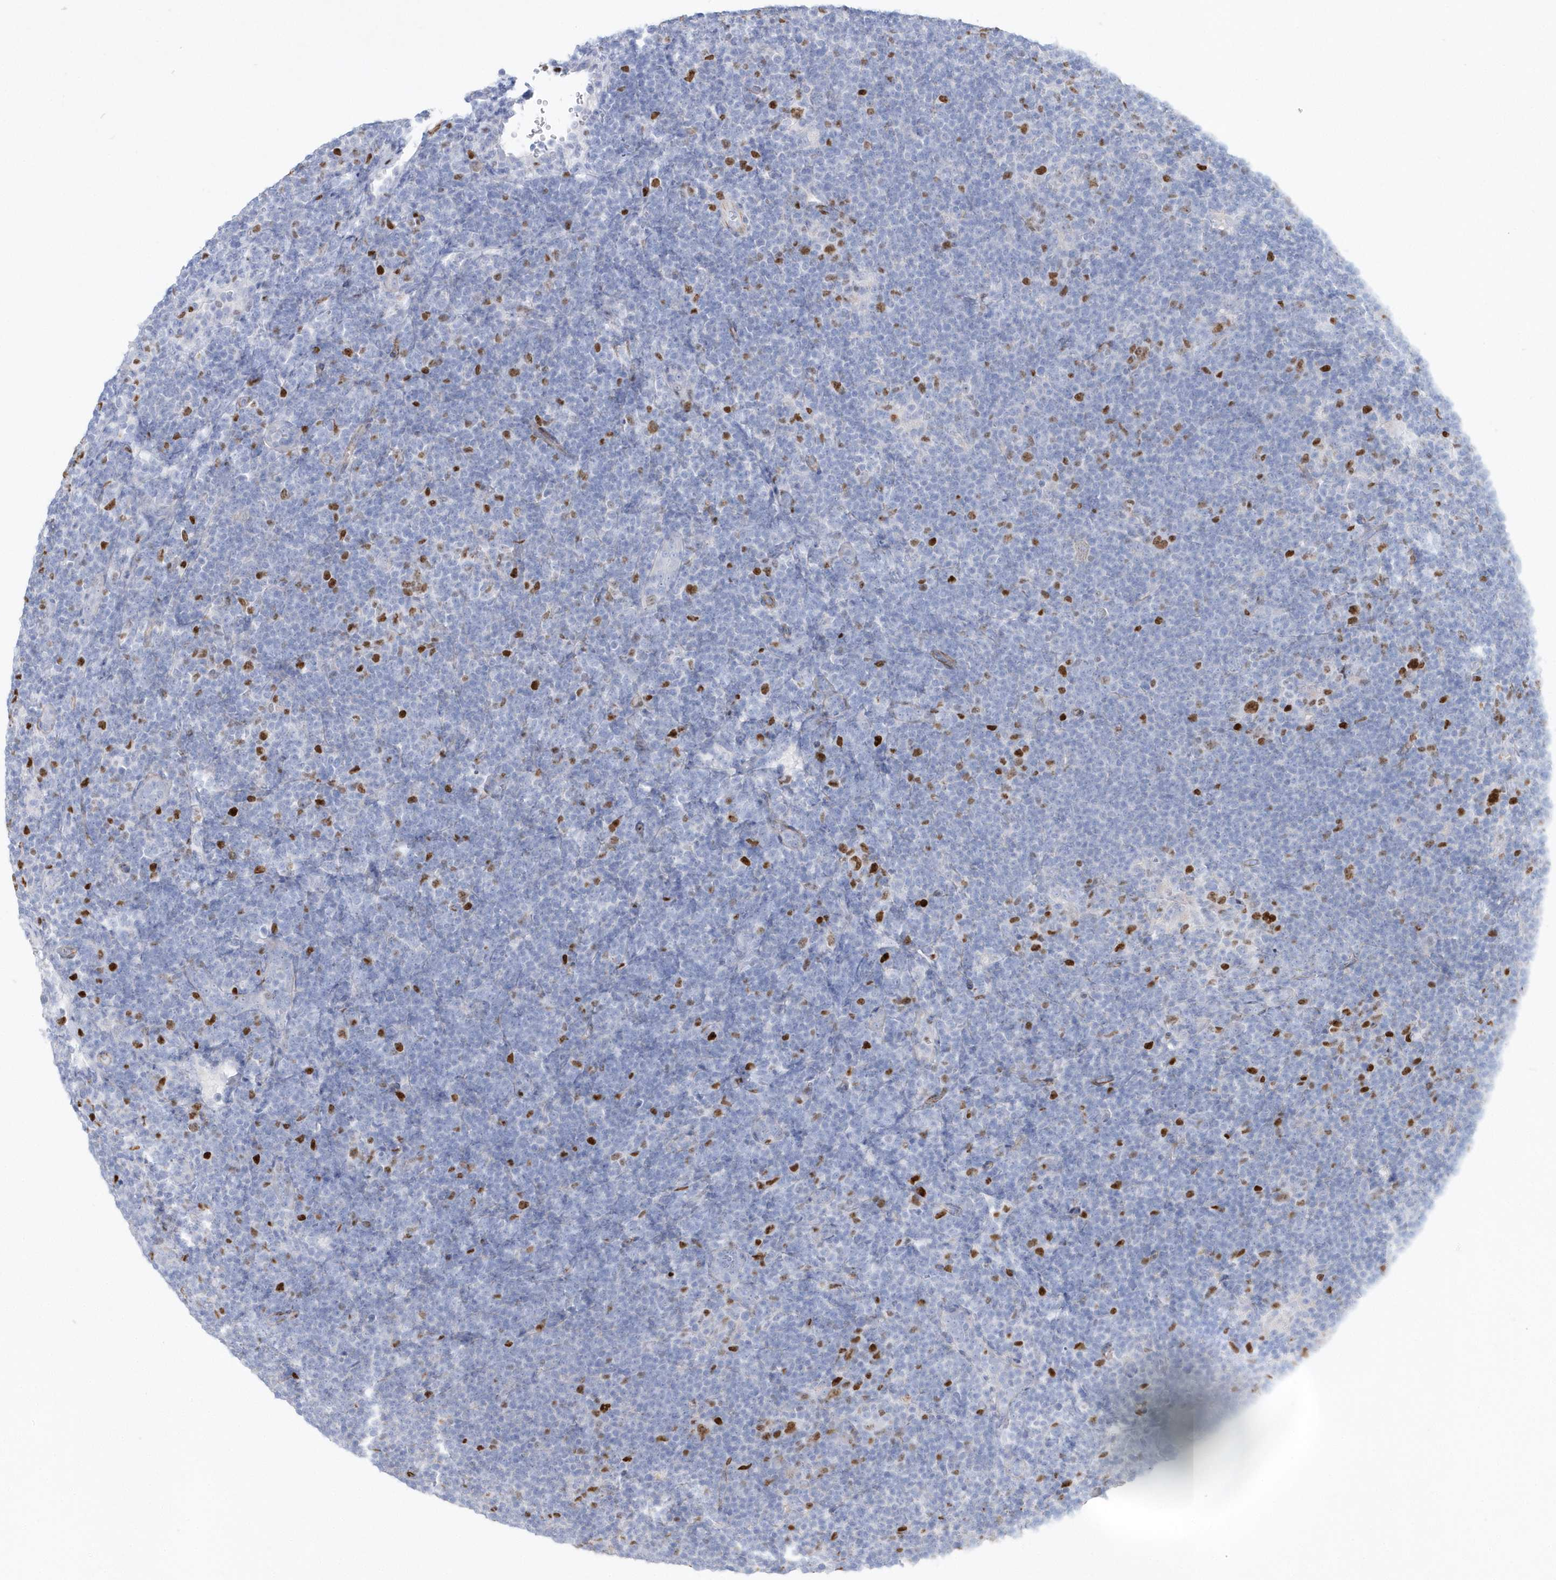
{"staining": {"intensity": "negative", "quantity": "none", "location": "none"}, "tissue": "lymphoma", "cell_type": "Tumor cells", "image_type": "cancer", "snomed": [{"axis": "morphology", "description": "Hodgkin's disease, NOS"}, {"axis": "topography", "description": "Lymph node"}], "caption": "An IHC micrograph of lymphoma is shown. There is no staining in tumor cells of lymphoma.", "gene": "TMCO6", "patient": {"sex": "female", "age": 57}}